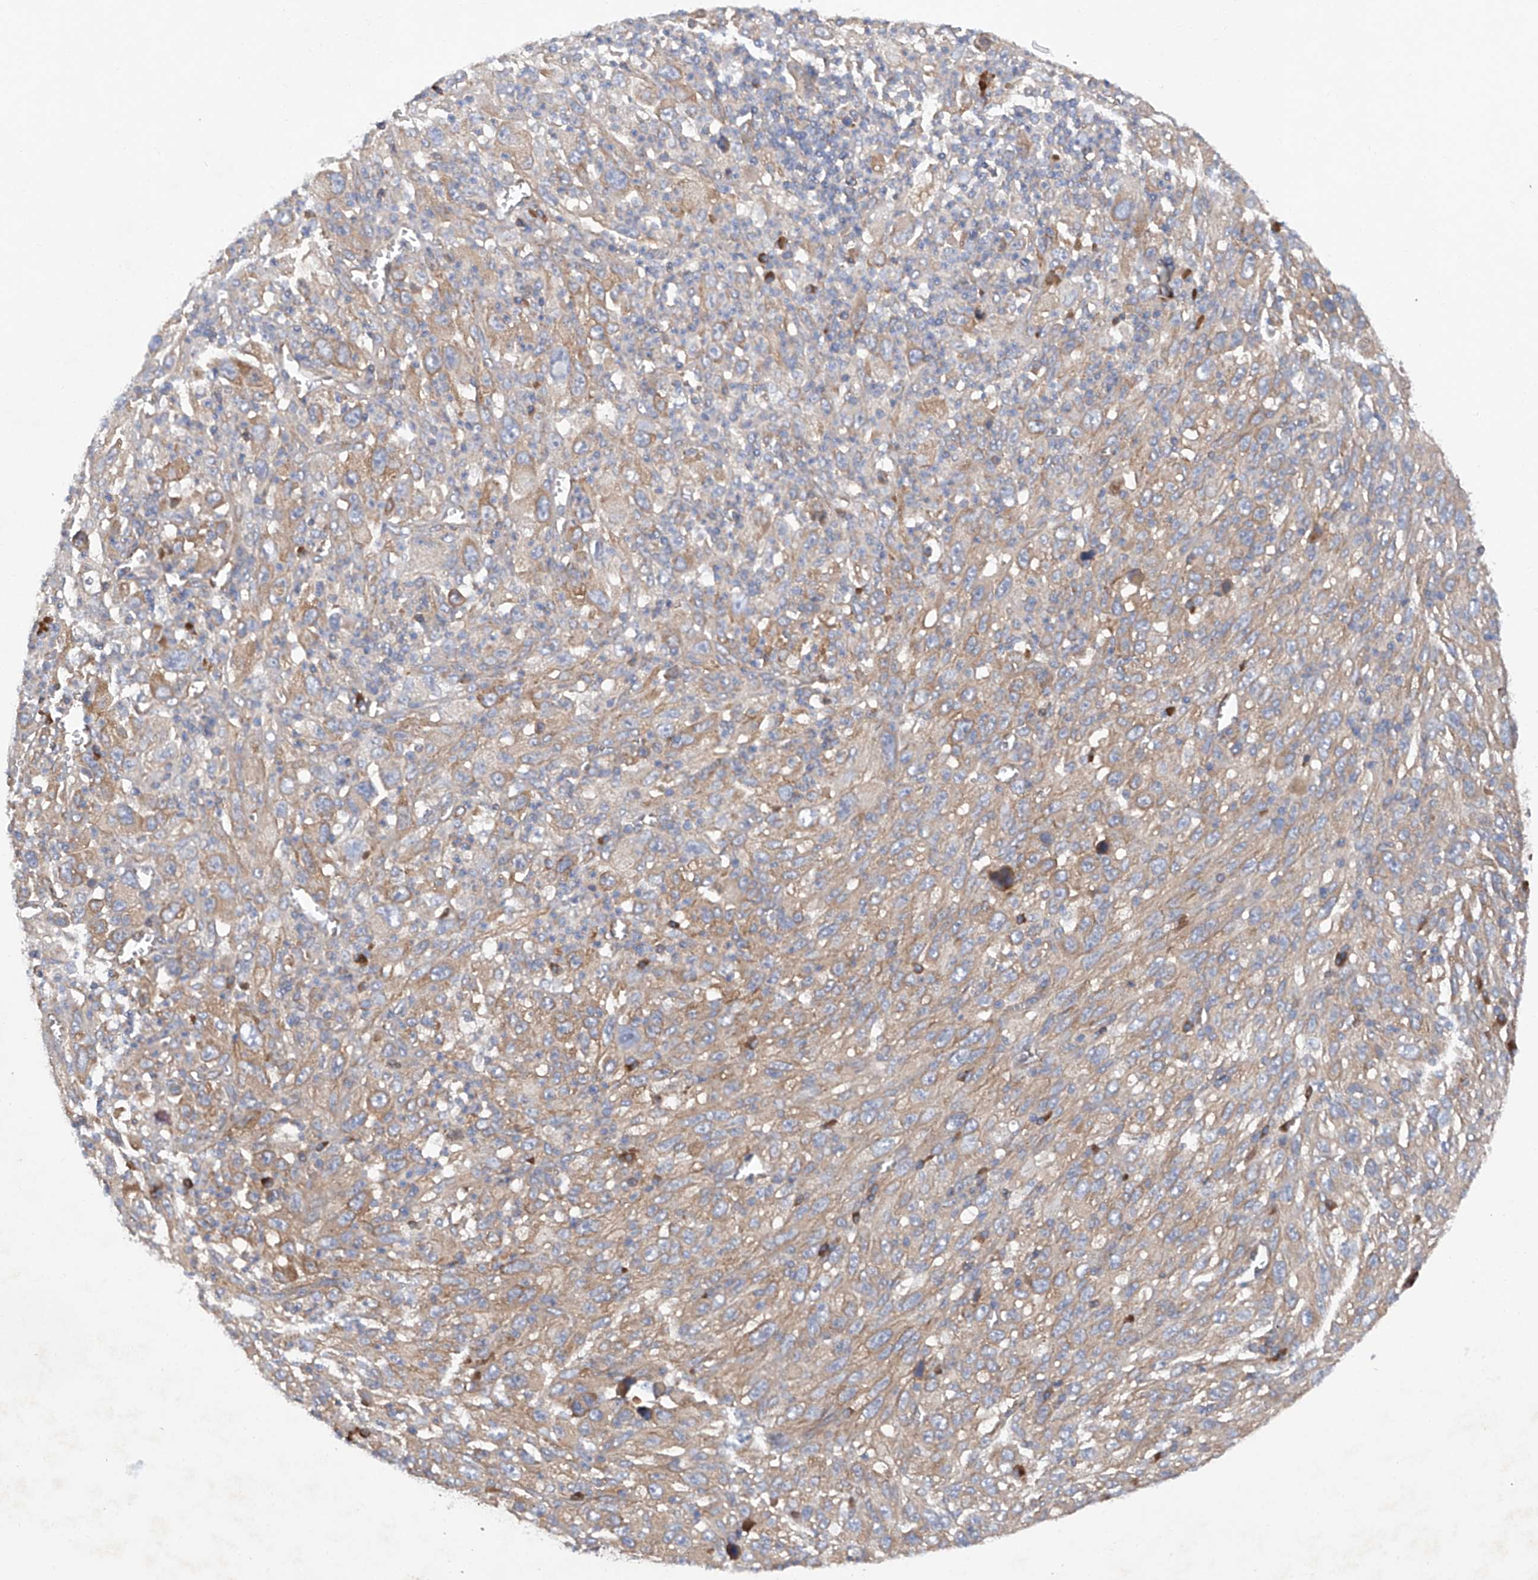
{"staining": {"intensity": "moderate", "quantity": ">75%", "location": "cytoplasmic/membranous"}, "tissue": "melanoma", "cell_type": "Tumor cells", "image_type": "cancer", "snomed": [{"axis": "morphology", "description": "Malignant melanoma, Metastatic site"}, {"axis": "topography", "description": "Skin"}], "caption": "Tumor cells exhibit medium levels of moderate cytoplasmic/membranous expression in approximately >75% of cells in human malignant melanoma (metastatic site).", "gene": "ASCC3", "patient": {"sex": "female", "age": 56}}